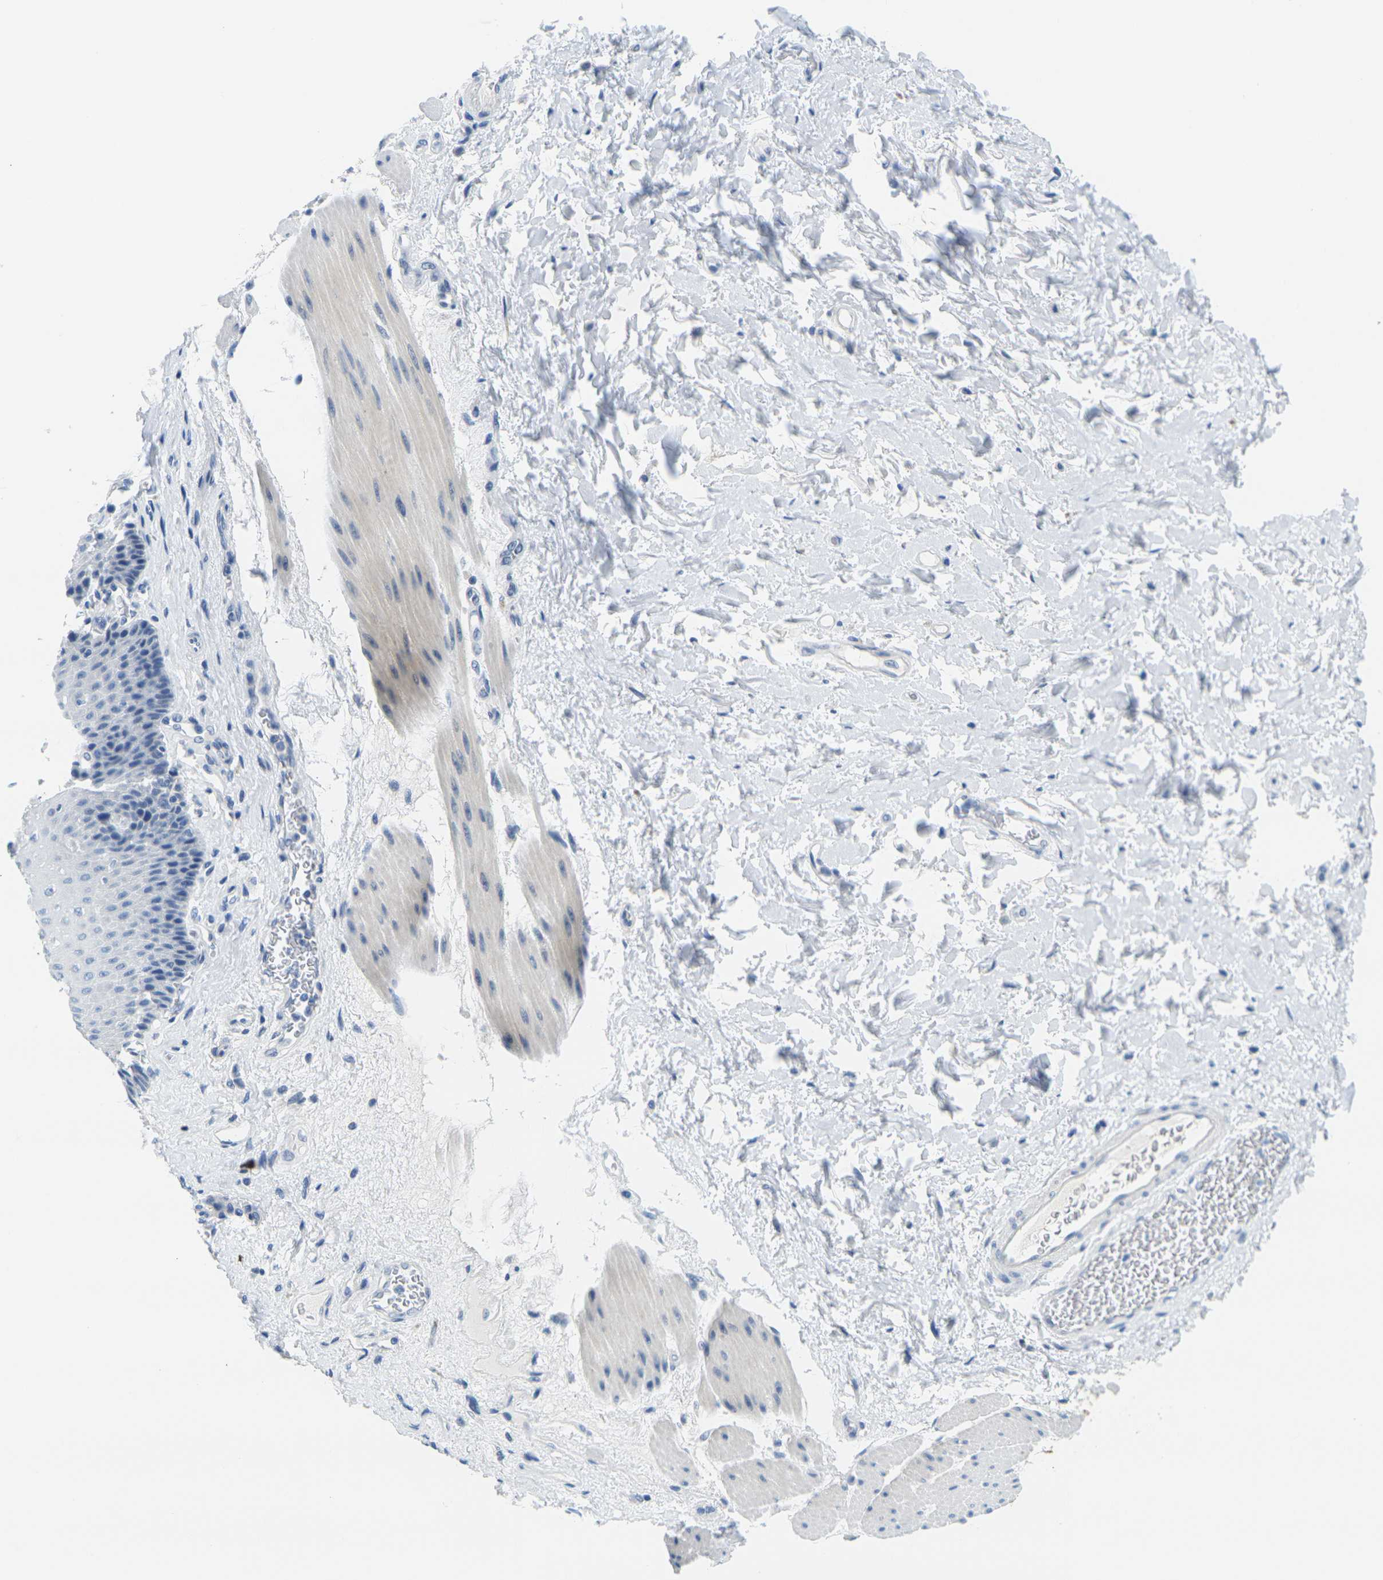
{"staining": {"intensity": "negative", "quantity": "none", "location": "none"}, "tissue": "esophagus", "cell_type": "Squamous epithelial cells", "image_type": "normal", "snomed": [{"axis": "morphology", "description": "Normal tissue, NOS"}, {"axis": "topography", "description": "Esophagus"}], "caption": "Squamous epithelial cells show no significant protein staining in benign esophagus.", "gene": "GPR15", "patient": {"sex": "female", "age": 72}}